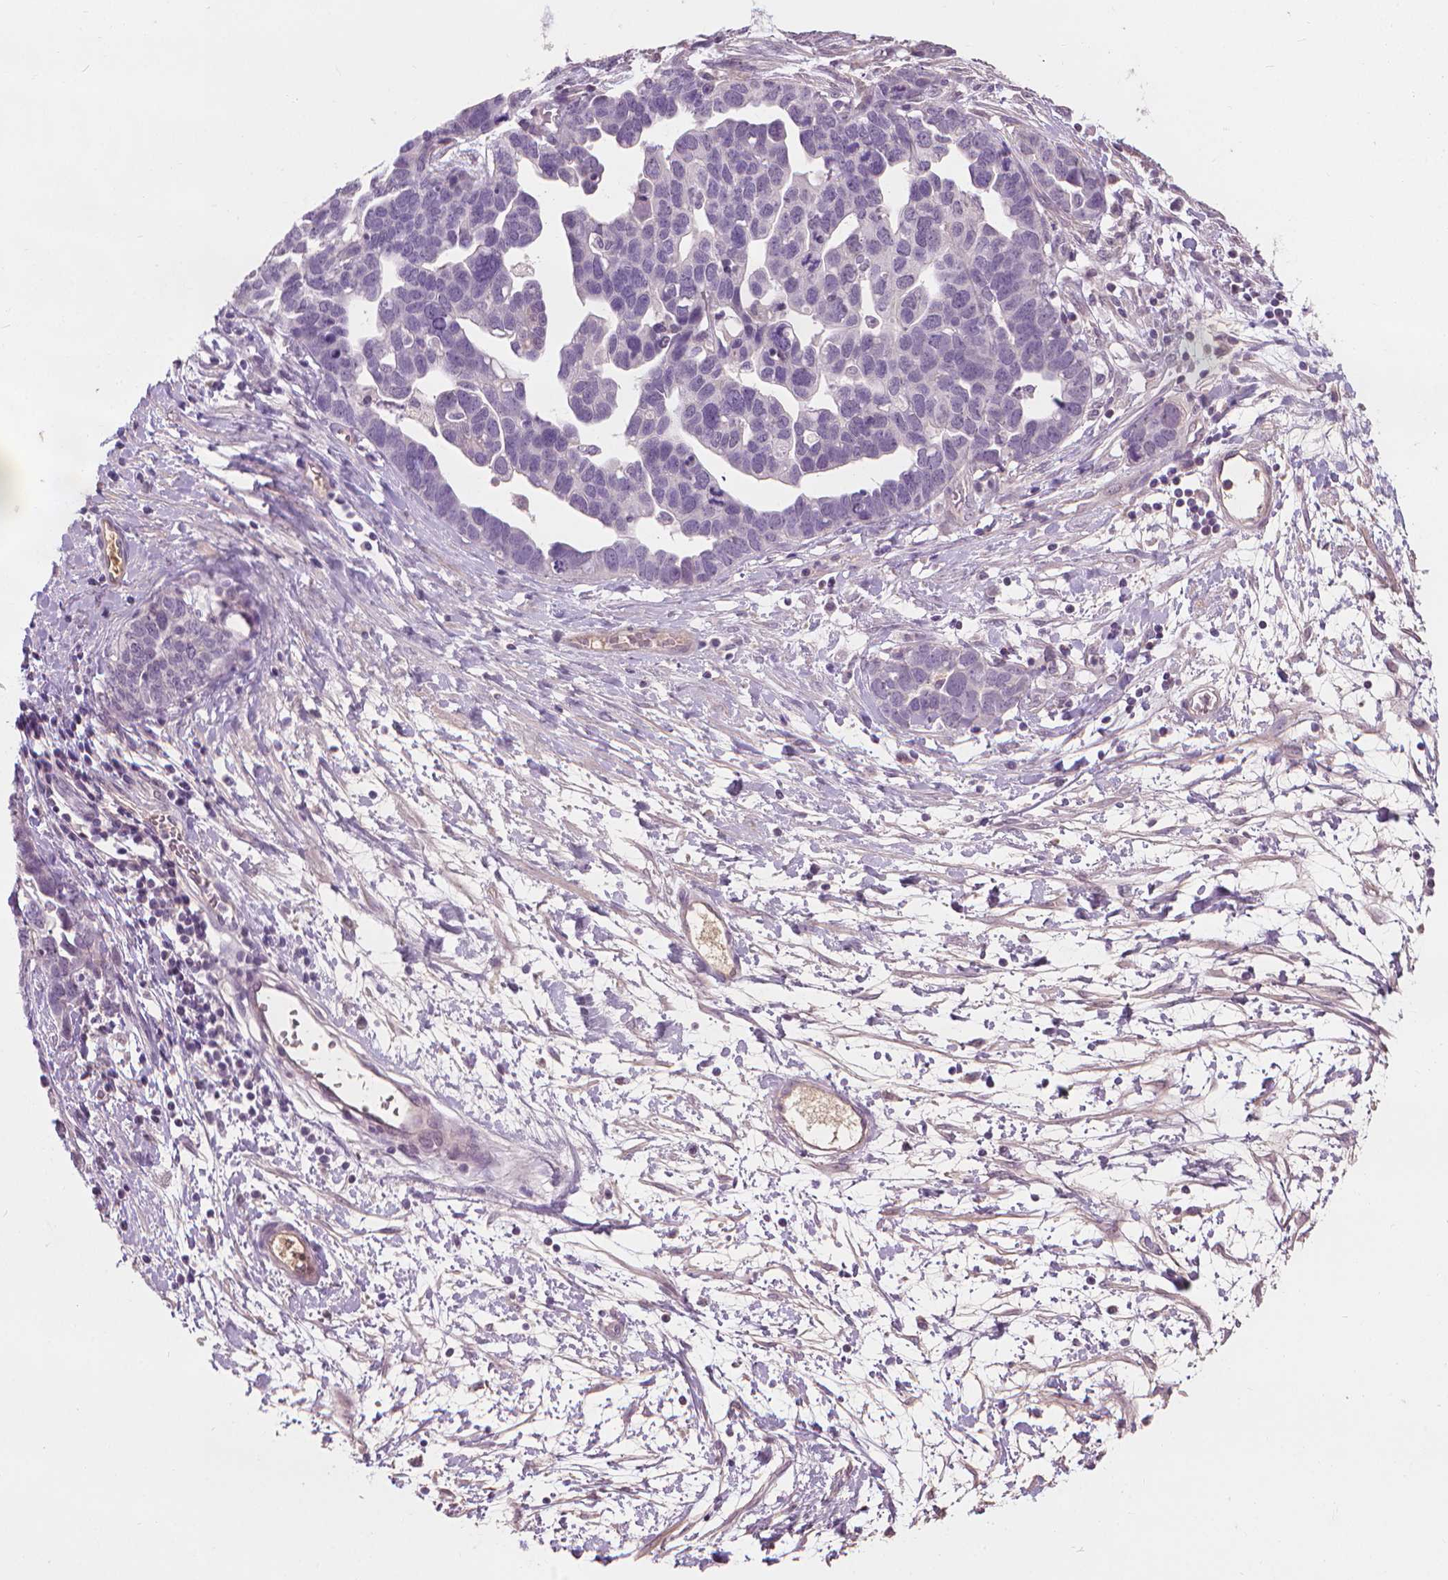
{"staining": {"intensity": "negative", "quantity": "none", "location": "none"}, "tissue": "ovarian cancer", "cell_type": "Tumor cells", "image_type": "cancer", "snomed": [{"axis": "morphology", "description": "Cystadenocarcinoma, serous, NOS"}, {"axis": "topography", "description": "Ovary"}], "caption": "Photomicrograph shows no significant protein positivity in tumor cells of ovarian serous cystadenocarcinoma. The staining was performed using DAB (3,3'-diaminobenzidine) to visualize the protein expression in brown, while the nuclei were stained in blue with hematoxylin (Magnification: 20x).", "gene": "SAXO2", "patient": {"sex": "female", "age": 54}}